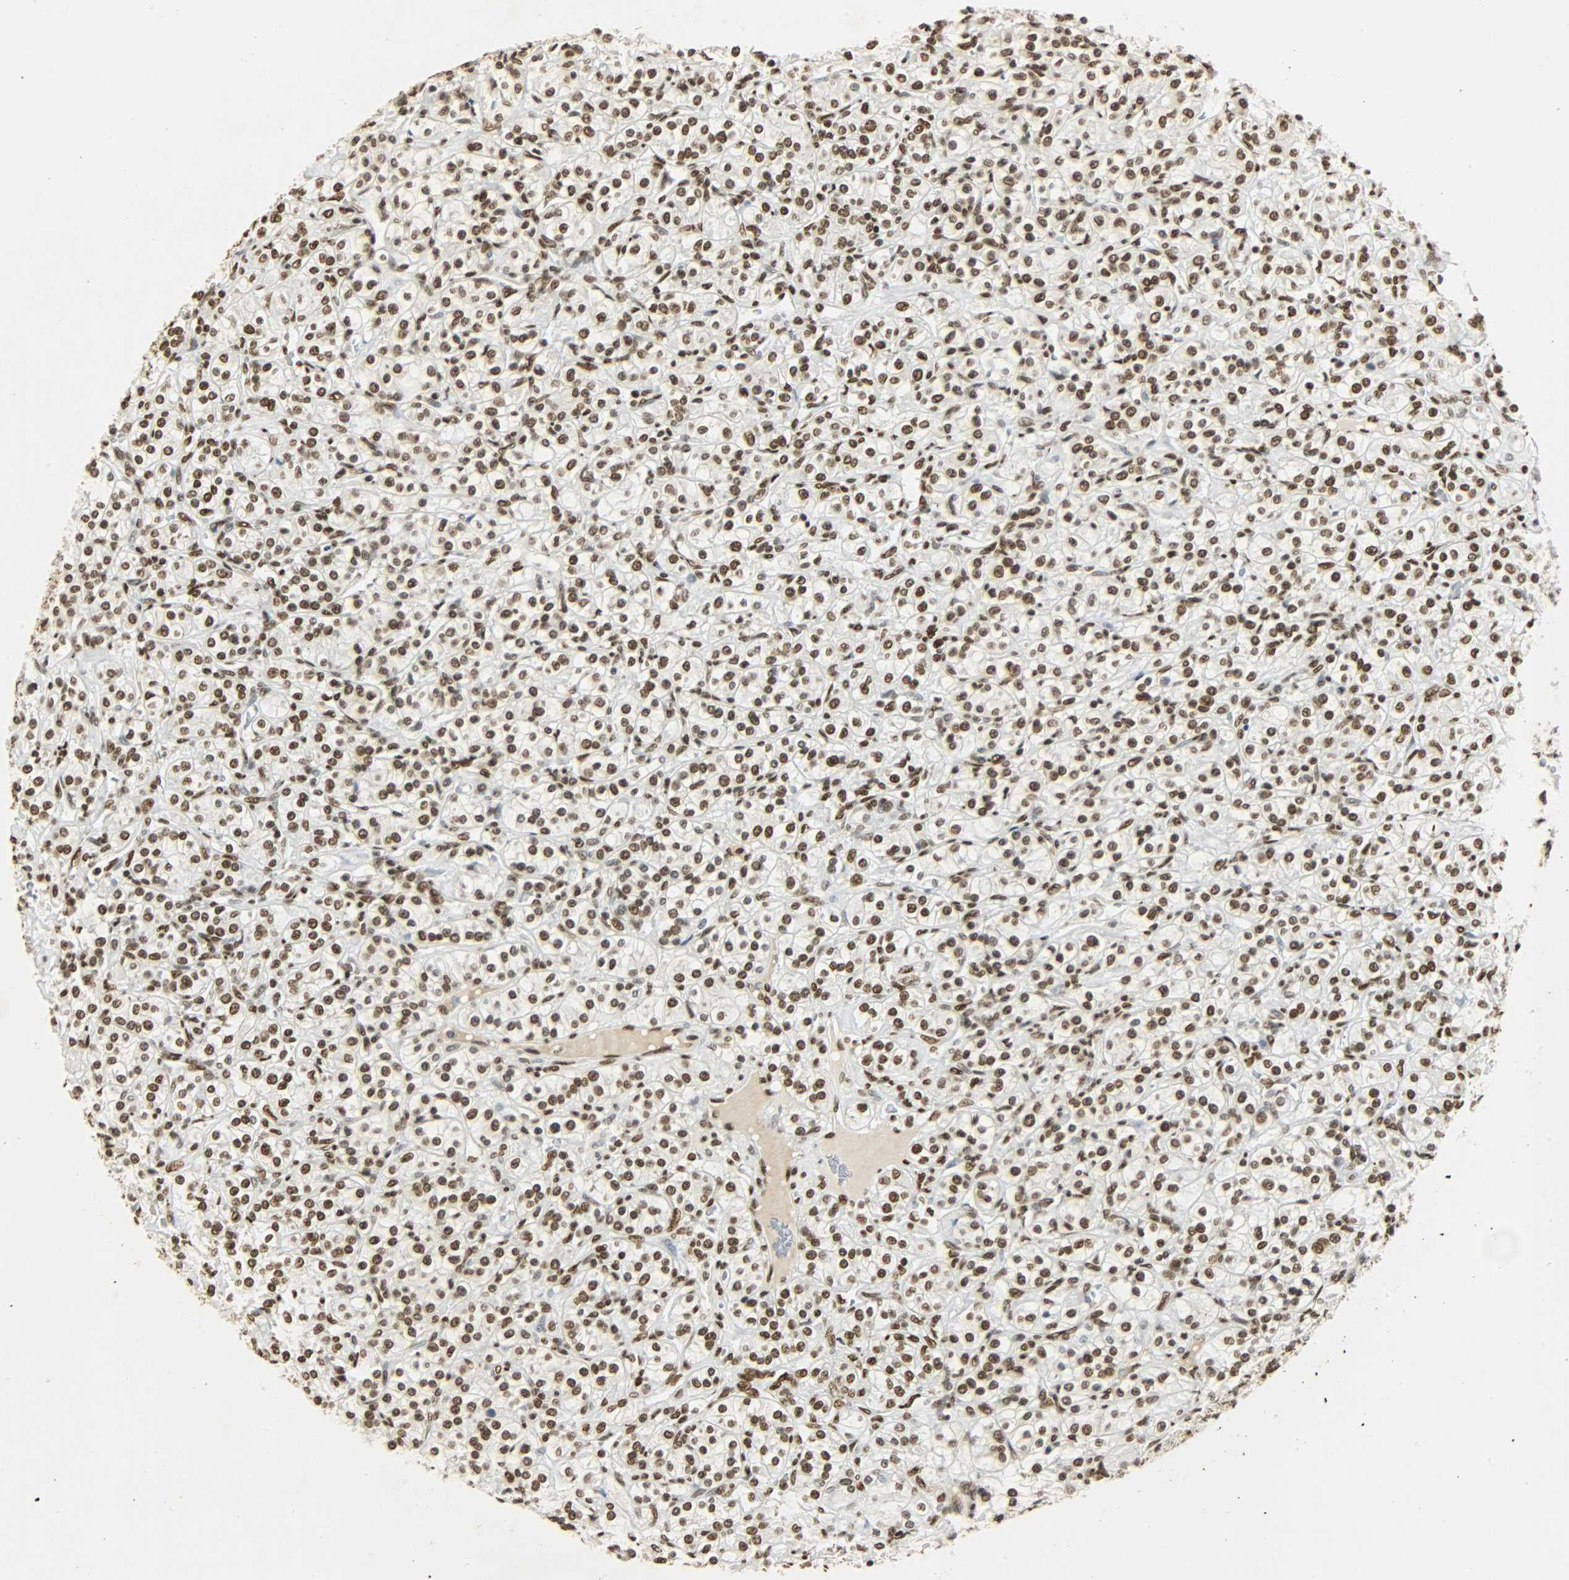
{"staining": {"intensity": "strong", "quantity": ">75%", "location": "nuclear"}, "tissue": "renal cancer", "cell_type": "Tumor cells", "image_type": "cancer", "snomed": [{"axis": "morphology", "description": "Adenocarcinoma, NOS"}, {"axis": "topography", "description": "Kidney"}], "caption": "Immunohistochemical staining of human renal cancer (adenocarcinoma) exhibits high levels of strong nuclear positivity in about >75% of tumor cells. (DAB IHC with brightfield microscopy, high magnification).", "gene": "KHDRBS1", "patient": {"sex": "male", "age": 77}}